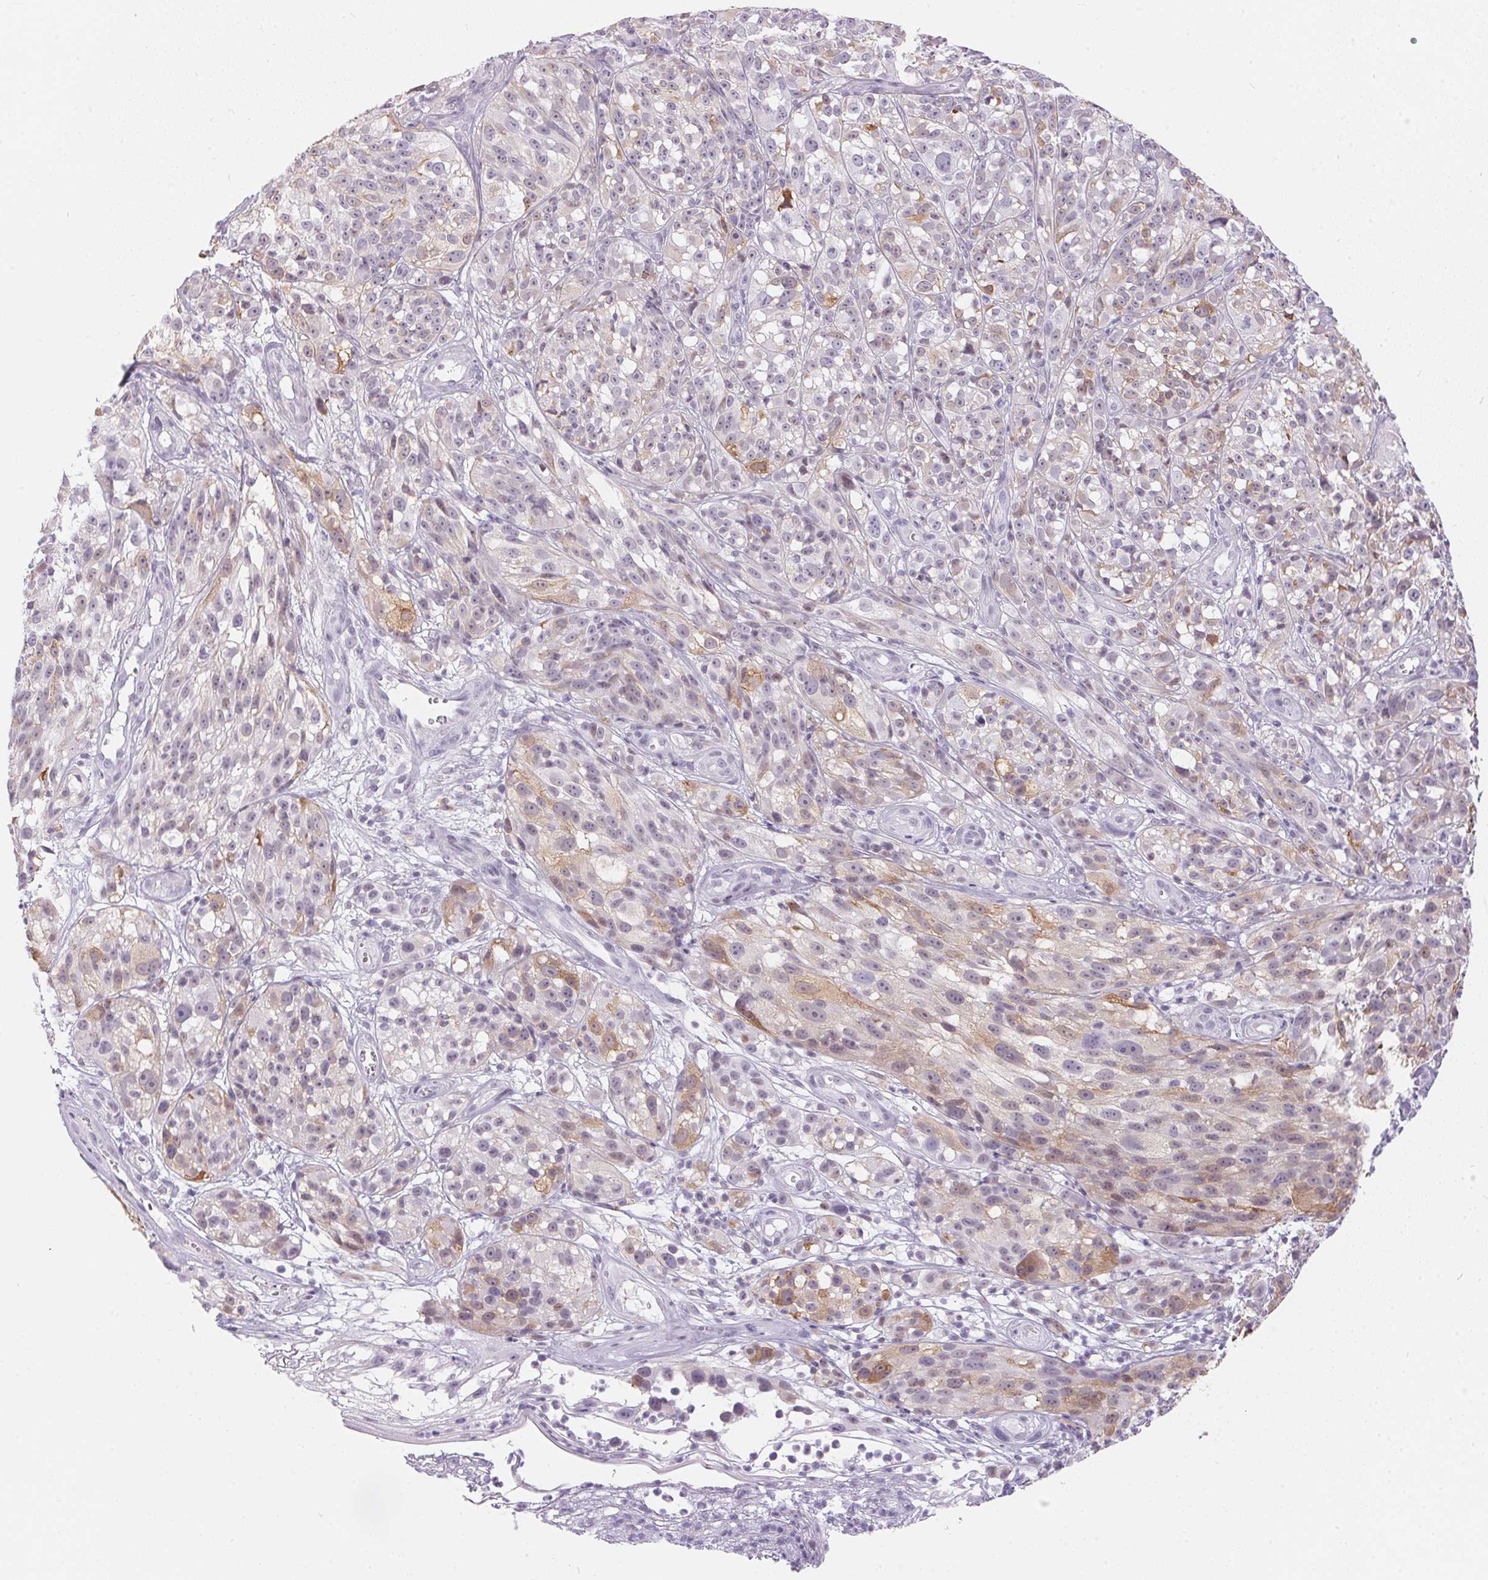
{"staining": {"intensity": "weak", "quantity": "<25%", "location": "cytoplasmic/membranous"}, "tissue": "melanoma", "cell_type": "Tumor cells", "image_type": "cancer", "snomed": [{"axis": "morphology", "description": "Malignant melanoma, NOS"}, {"axis": "topography", "description": "Skin"}], "caption": "High magnification brightfield microscopy of malignant melanoma stained with DAB (brown) and counterstained with hematoxylin (blue): tumor cells show no significant staining.", "gene": "CADPS", "patient": {"sex": "female", "age": 85}}